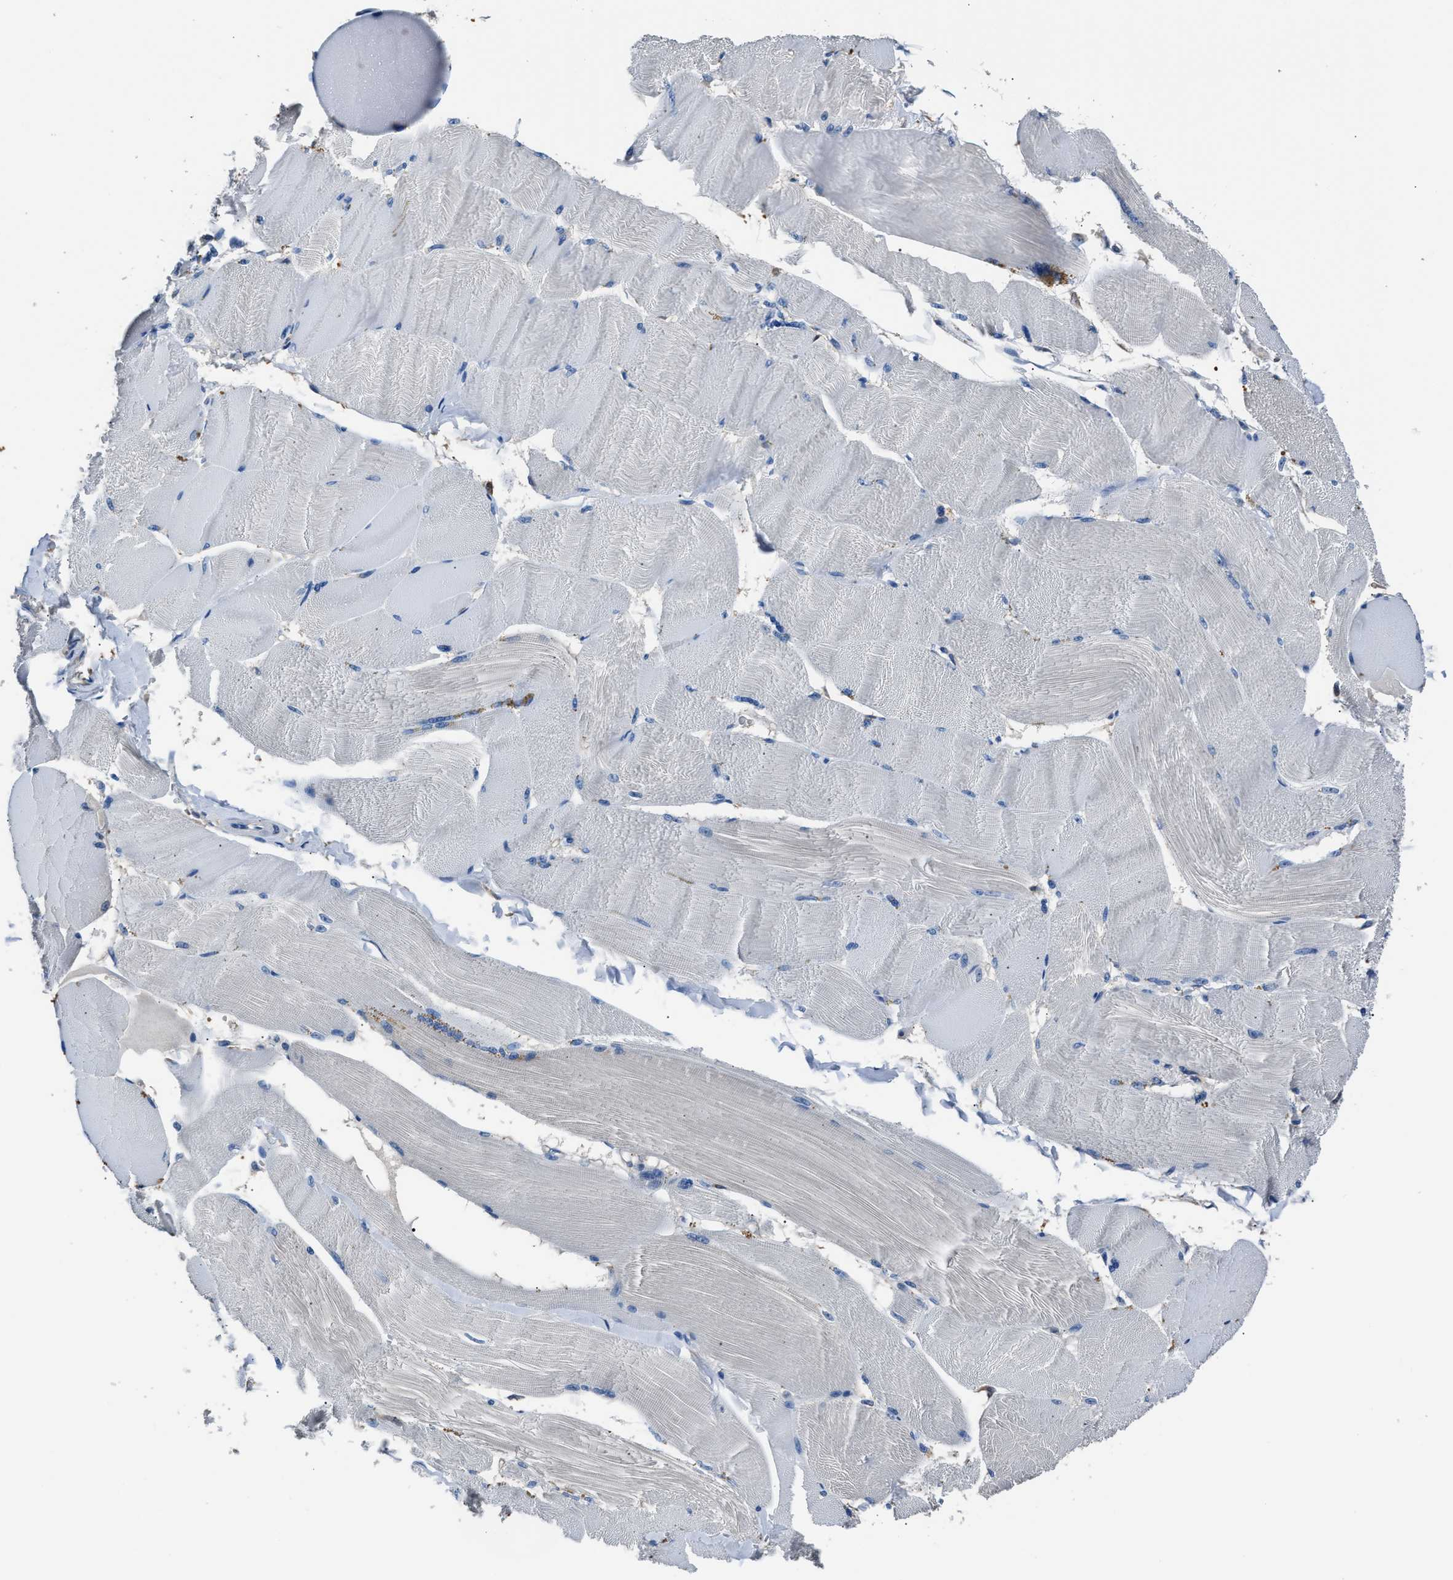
{"staining": {"intensity": "negative", "quantity": "none", "location": "none"}, "tissue": "skeletal muscle", "cell_type": "Myocytes", "image_type": "normal", "snomed": [{"axis": "morphology", "description": "Normal tissue, NOS"}, {"axis": "topography", "description": "Skin"}, {"axis": "topography", "description": "Skeletal muscle"}], "caption": "This is an immunohistochemistry photomicrograph of benign skeletal muscle. There is no staining in myocytes.", "gene": "GSTP1", "patient": {"sex": "male", "age": 83}}